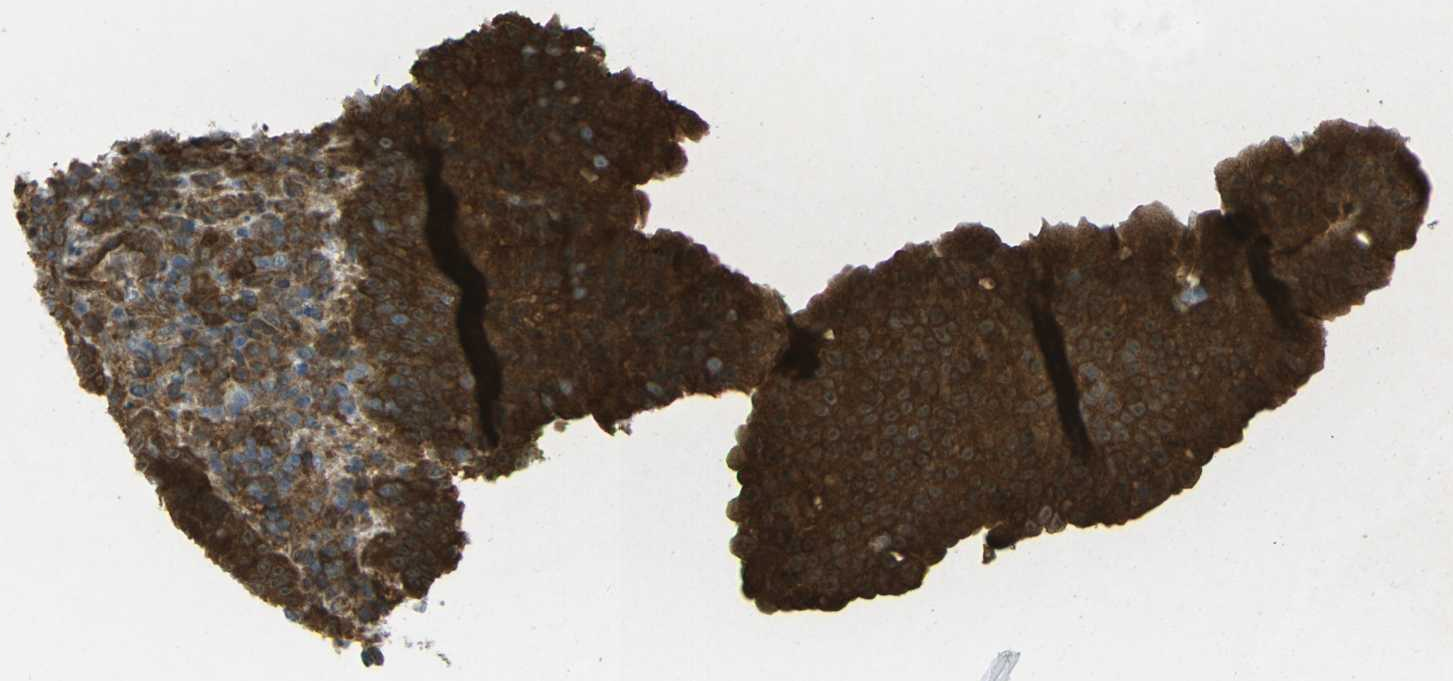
{"staining": {"intensity": "strong", "quantity": ">75%", "location": "cytoplasmic/membranous"}, "tissue": "urothelial cancer", "cell_type": "Tumor cells", "image_type": "cancer", "snomed": [{"axis": "morphology", "description": "Urothelial carcinoma, Low grade"}, {"axis": "topography", "description": "Urinary bladder"}], "caption": "The immunohistochemical stain shows strong cytoplasmic/membranous positivity in tumor cells of urothelial cancer tissue. The protein is shown in brown color, while the nuclei are stained blue.", "gene": "CHMP3", "patient": {"sex": "female", "age": 75}}